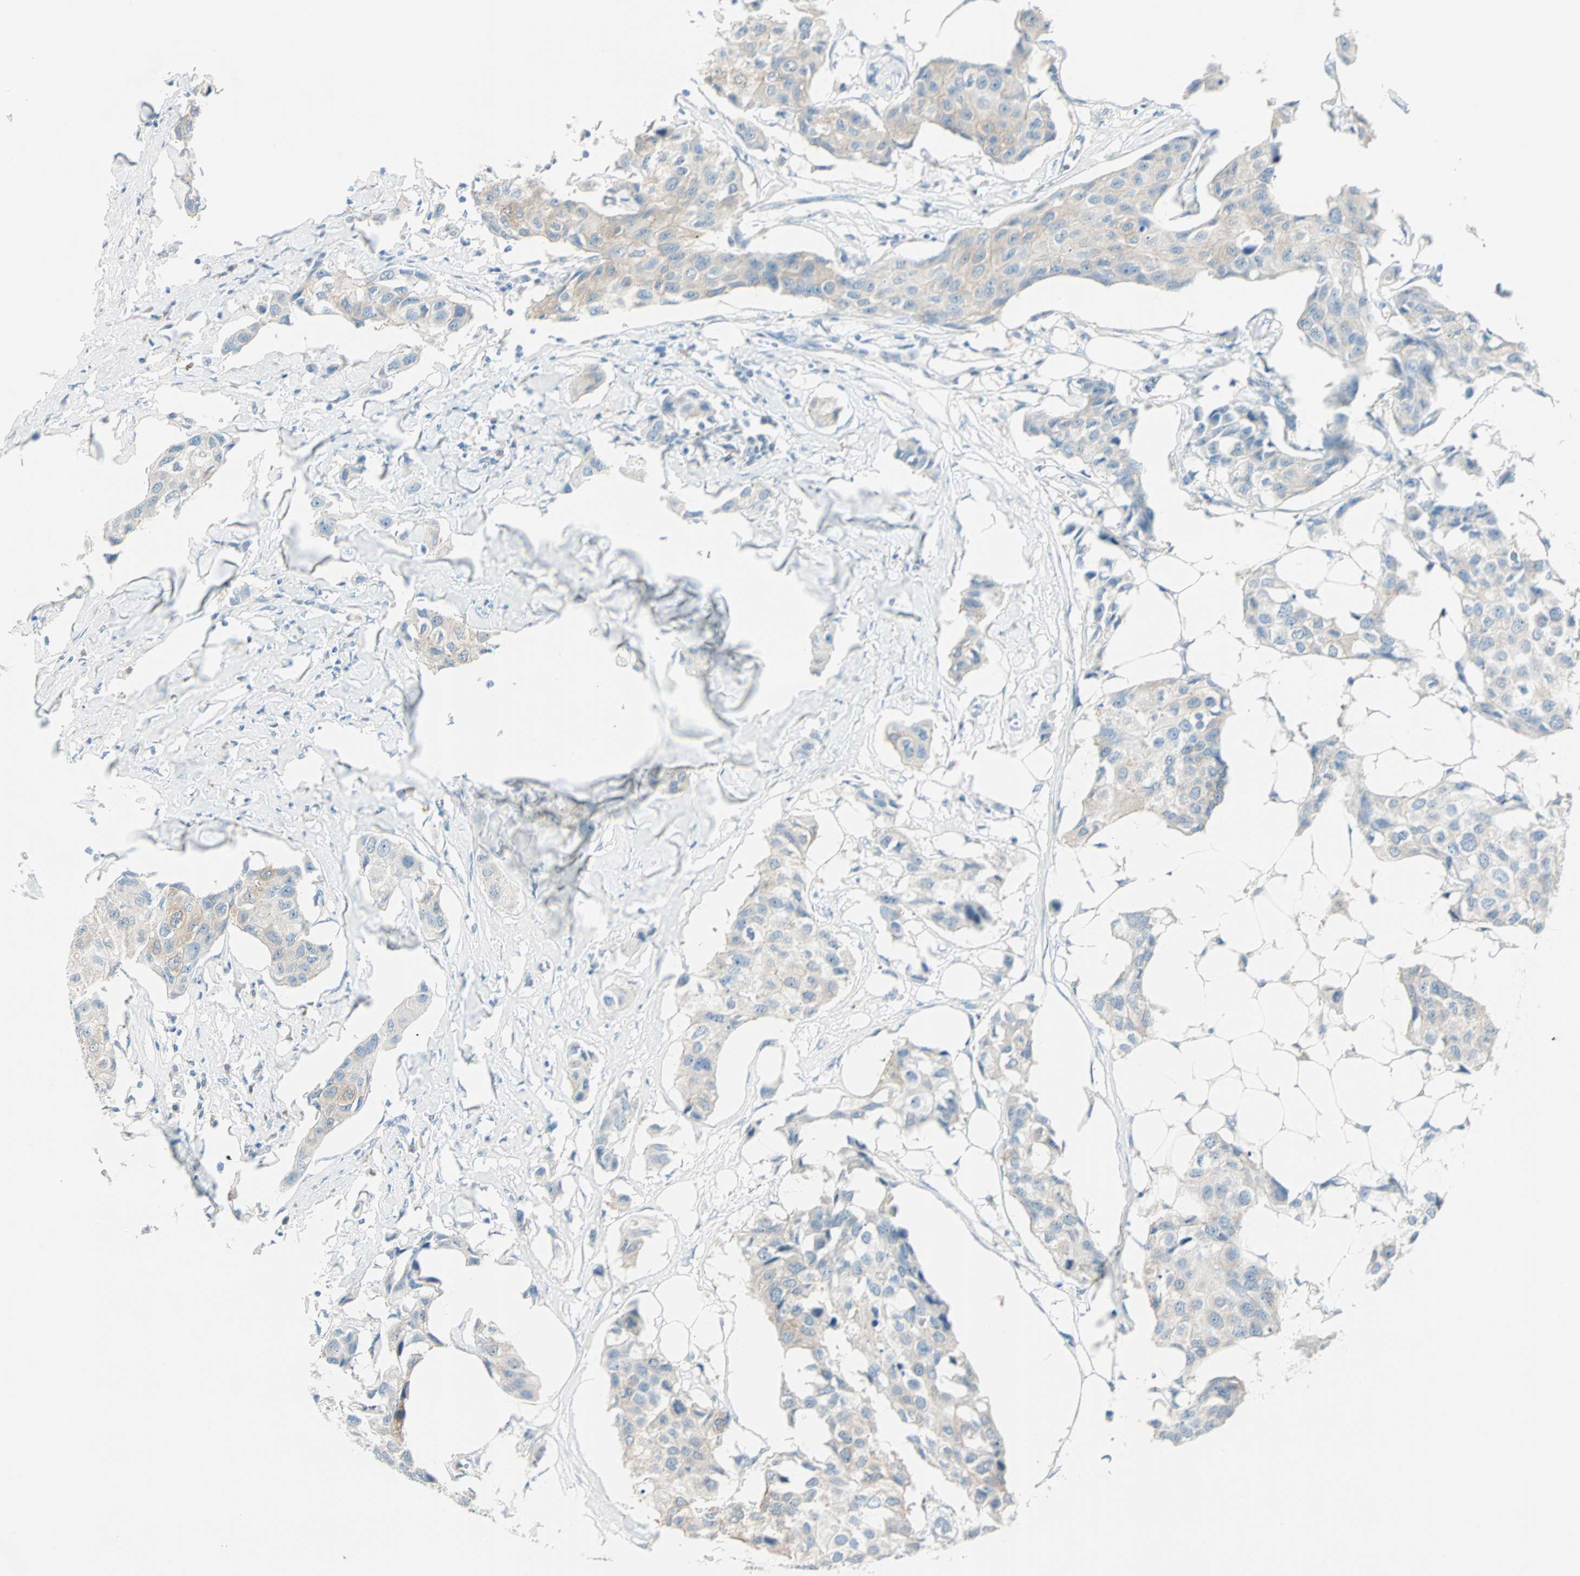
{"staining": {"intensity": "negative", "quantity": "none", "location": "none"}, "tissue": "breast cancer", "cell_type": "Tumor cells", "image_type": "cancer", "snomed": [{"axis": "morphology", "description": "Duct carcinoma"}, {"axis": "topography", "description": "Breast"}], "caption": "High power microscopy histopathology image of an immunohistochemistry (IHC) histopathology image of intraductal carcinoma (breast), revealing no significant positivity in tumor cells. (DAB immunohistochemistry (IHC), high magnification).", "gene": "ATF6", "patient": {"sex": "female", "age": 80}}